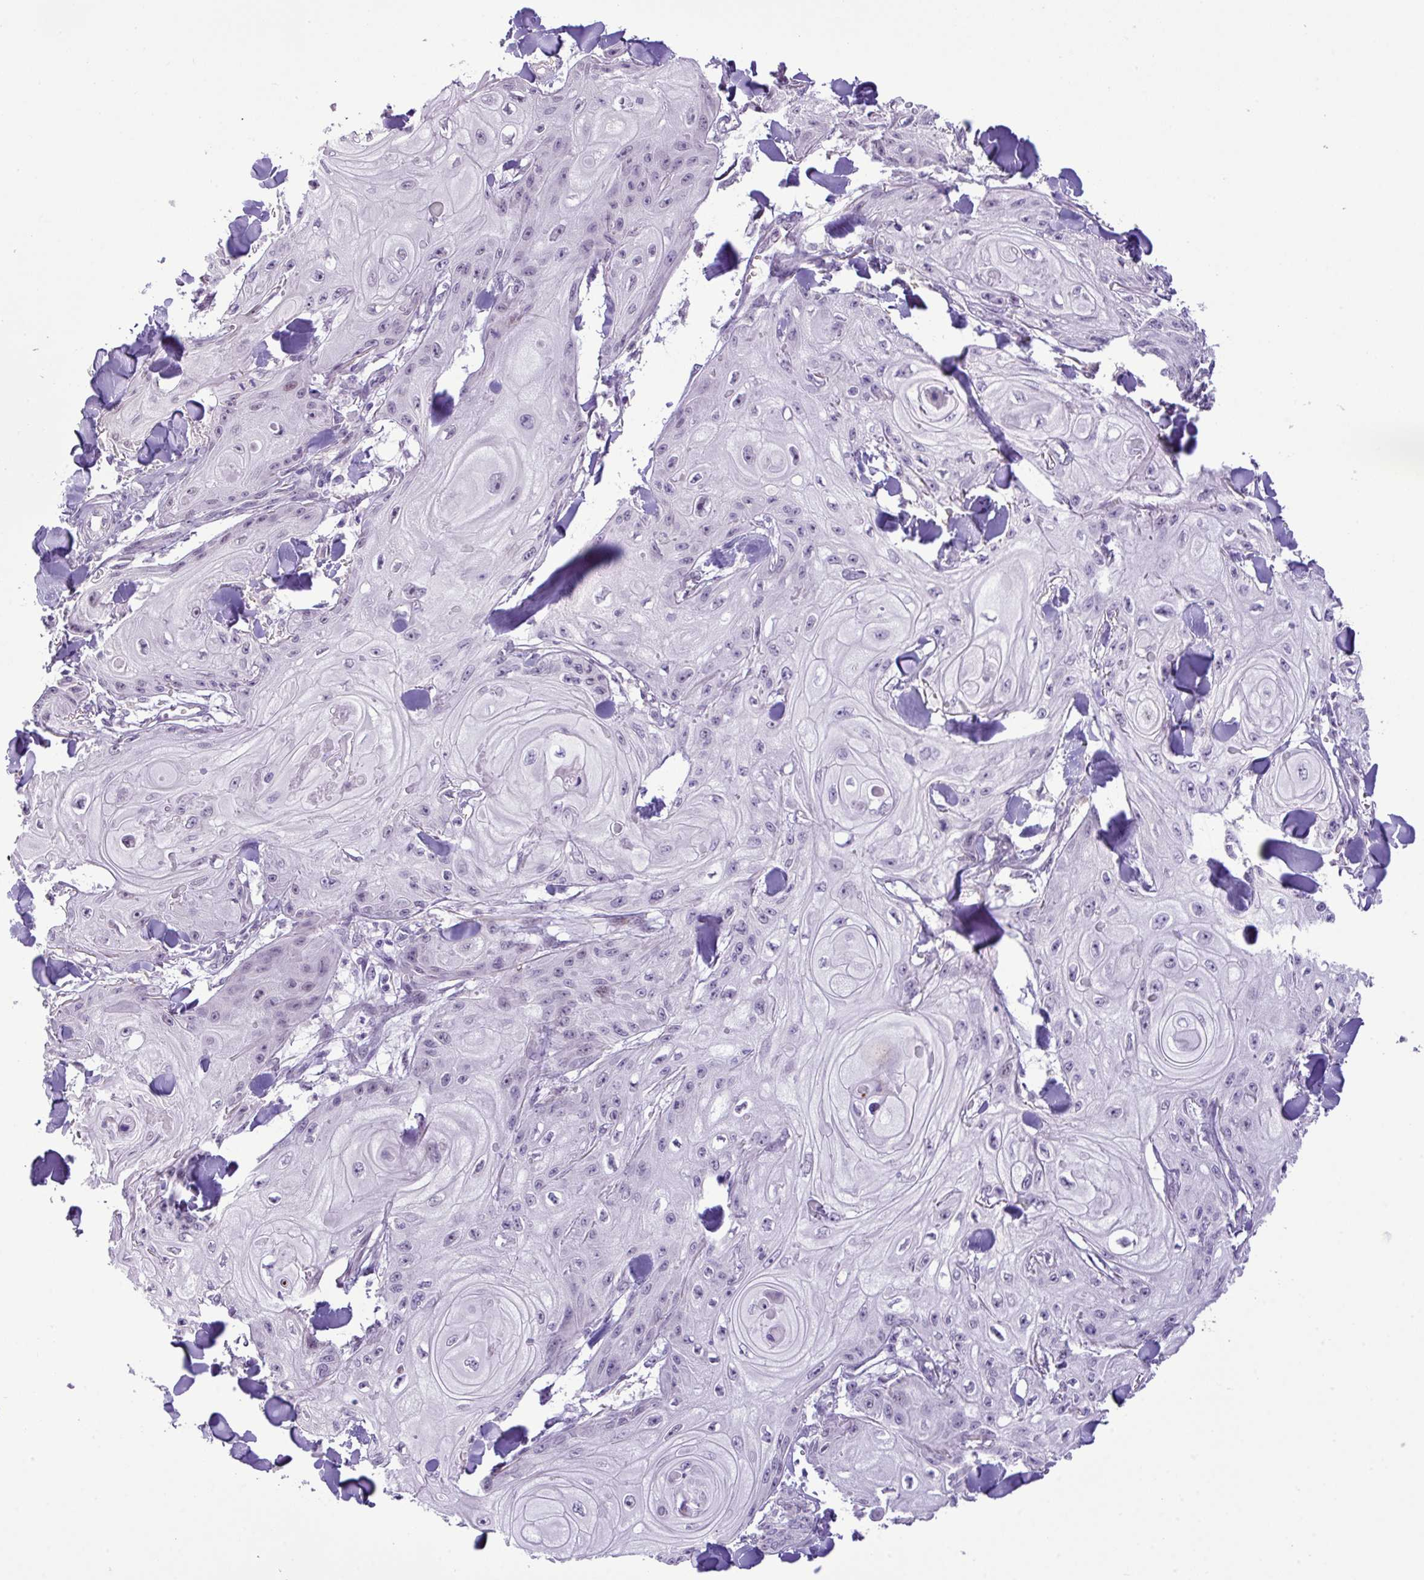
{"staining": {"intensity": "negative", "quantity": "none", "location": "none"}, "tissue": "skin cancer", "cell_type": "Tumor cells", "image_type": "cancer", "snomed": [{"axis": "morphology", "description": "Squamous cell carcinoma, NOS"}, {"axis": "topography", "description": "Skin"}], "caption": "The histopathology image demonstrates no staining of tumor cells in skin cancer.", "gene": "YLPM1", "patient": {"sex": "male", "age": 74}}